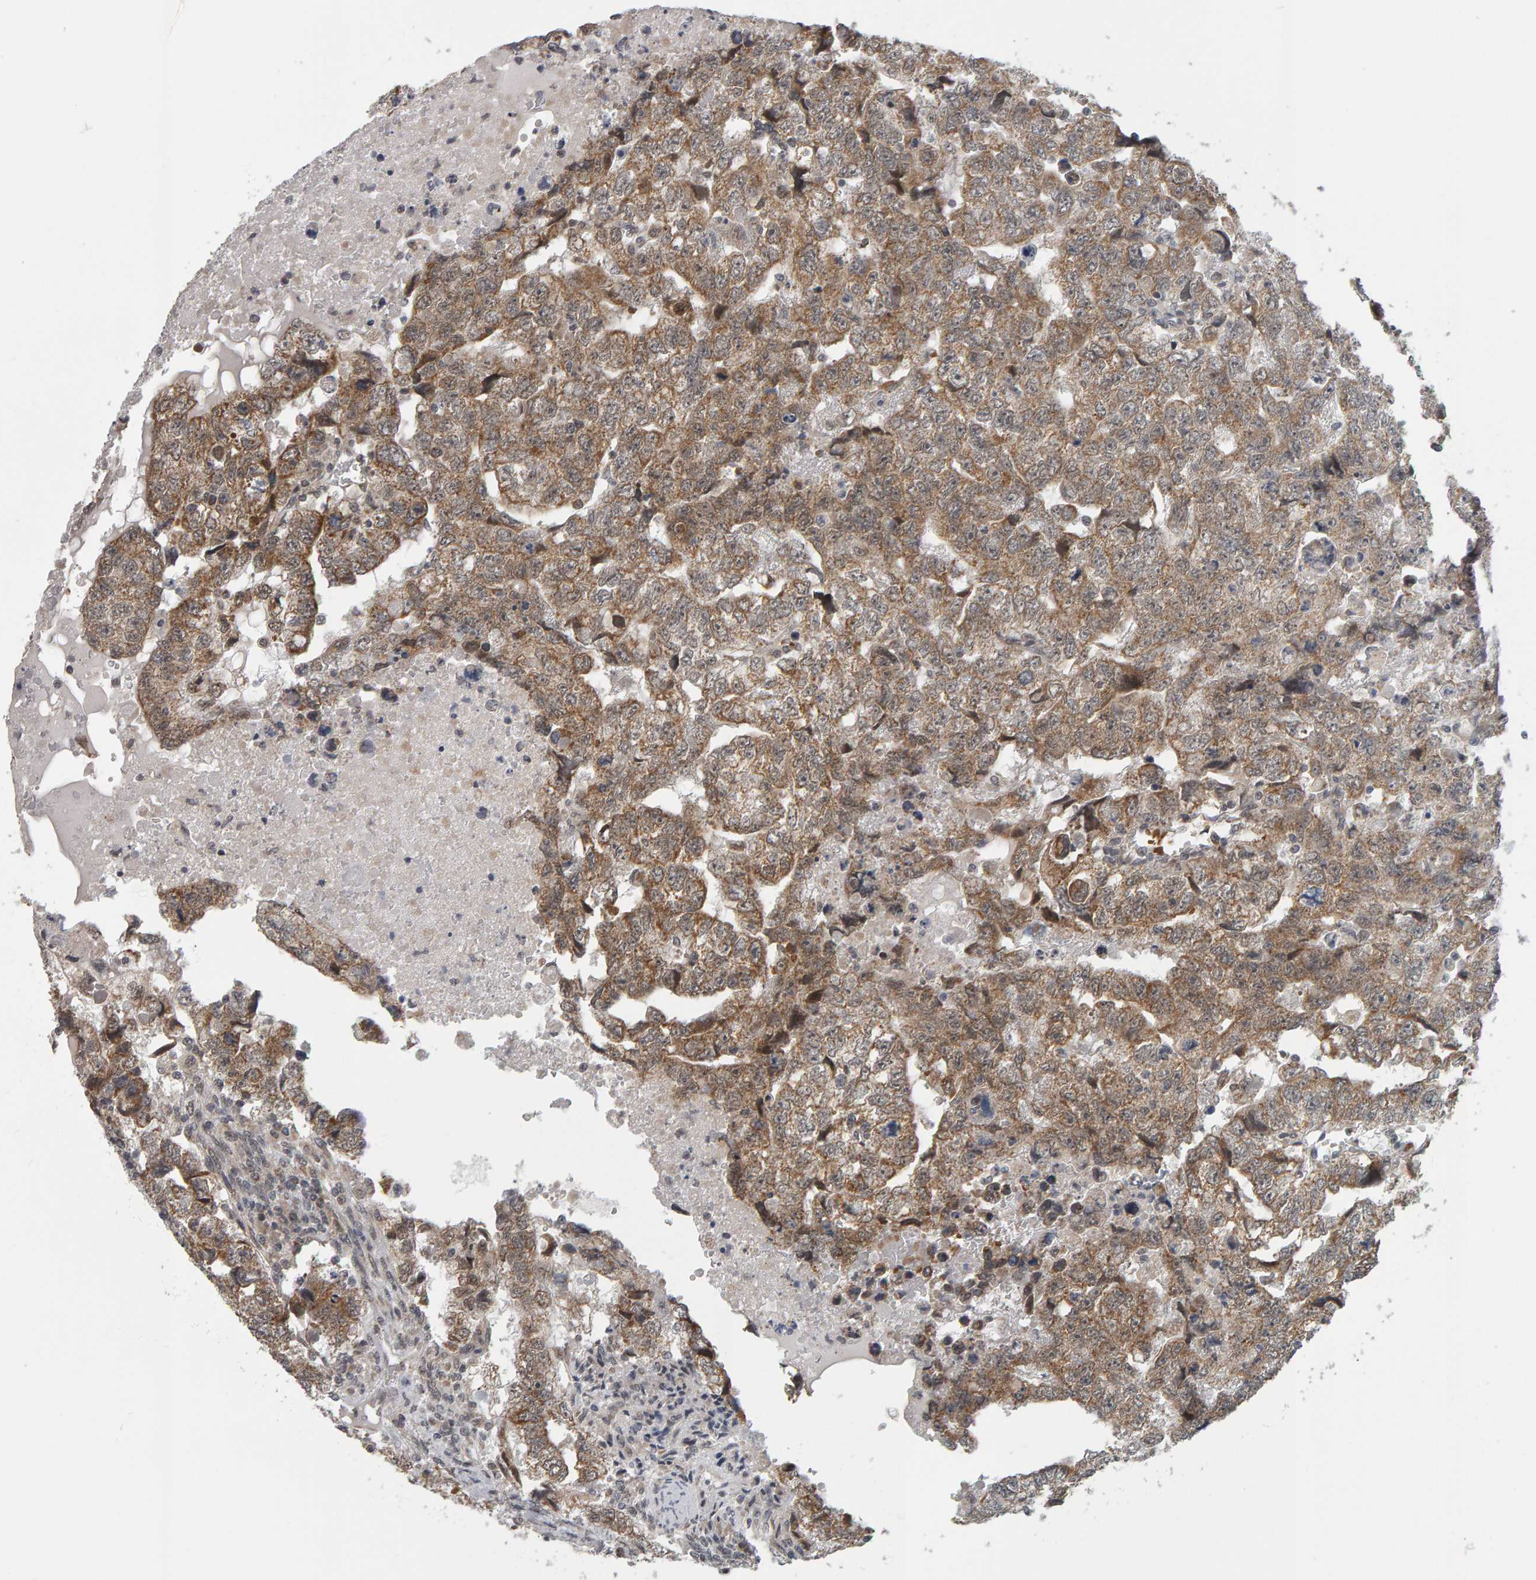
{"staining": {"intensity": "moderate", "quantity": ">75%", "location": "cytoplasmic/membranous"}, "tissue": "testis cancer", "cell_type": "Tumor cells", "image_type": "cancer", "snomed": [{"axis": "morphology", "description": "Carcinoma, Embryonal, NOS"}, {"axis": "topography", "description": "Testis"}], "caption": "There is medium levels of moderate cytoplasmic/membranous expression in tumor cells of embryonal carcinoma (testis), as demonstrated by immunohistochemical staining (brown color).", "gene": "DAP3", "patient": {"sex": "male", "age": 36}}